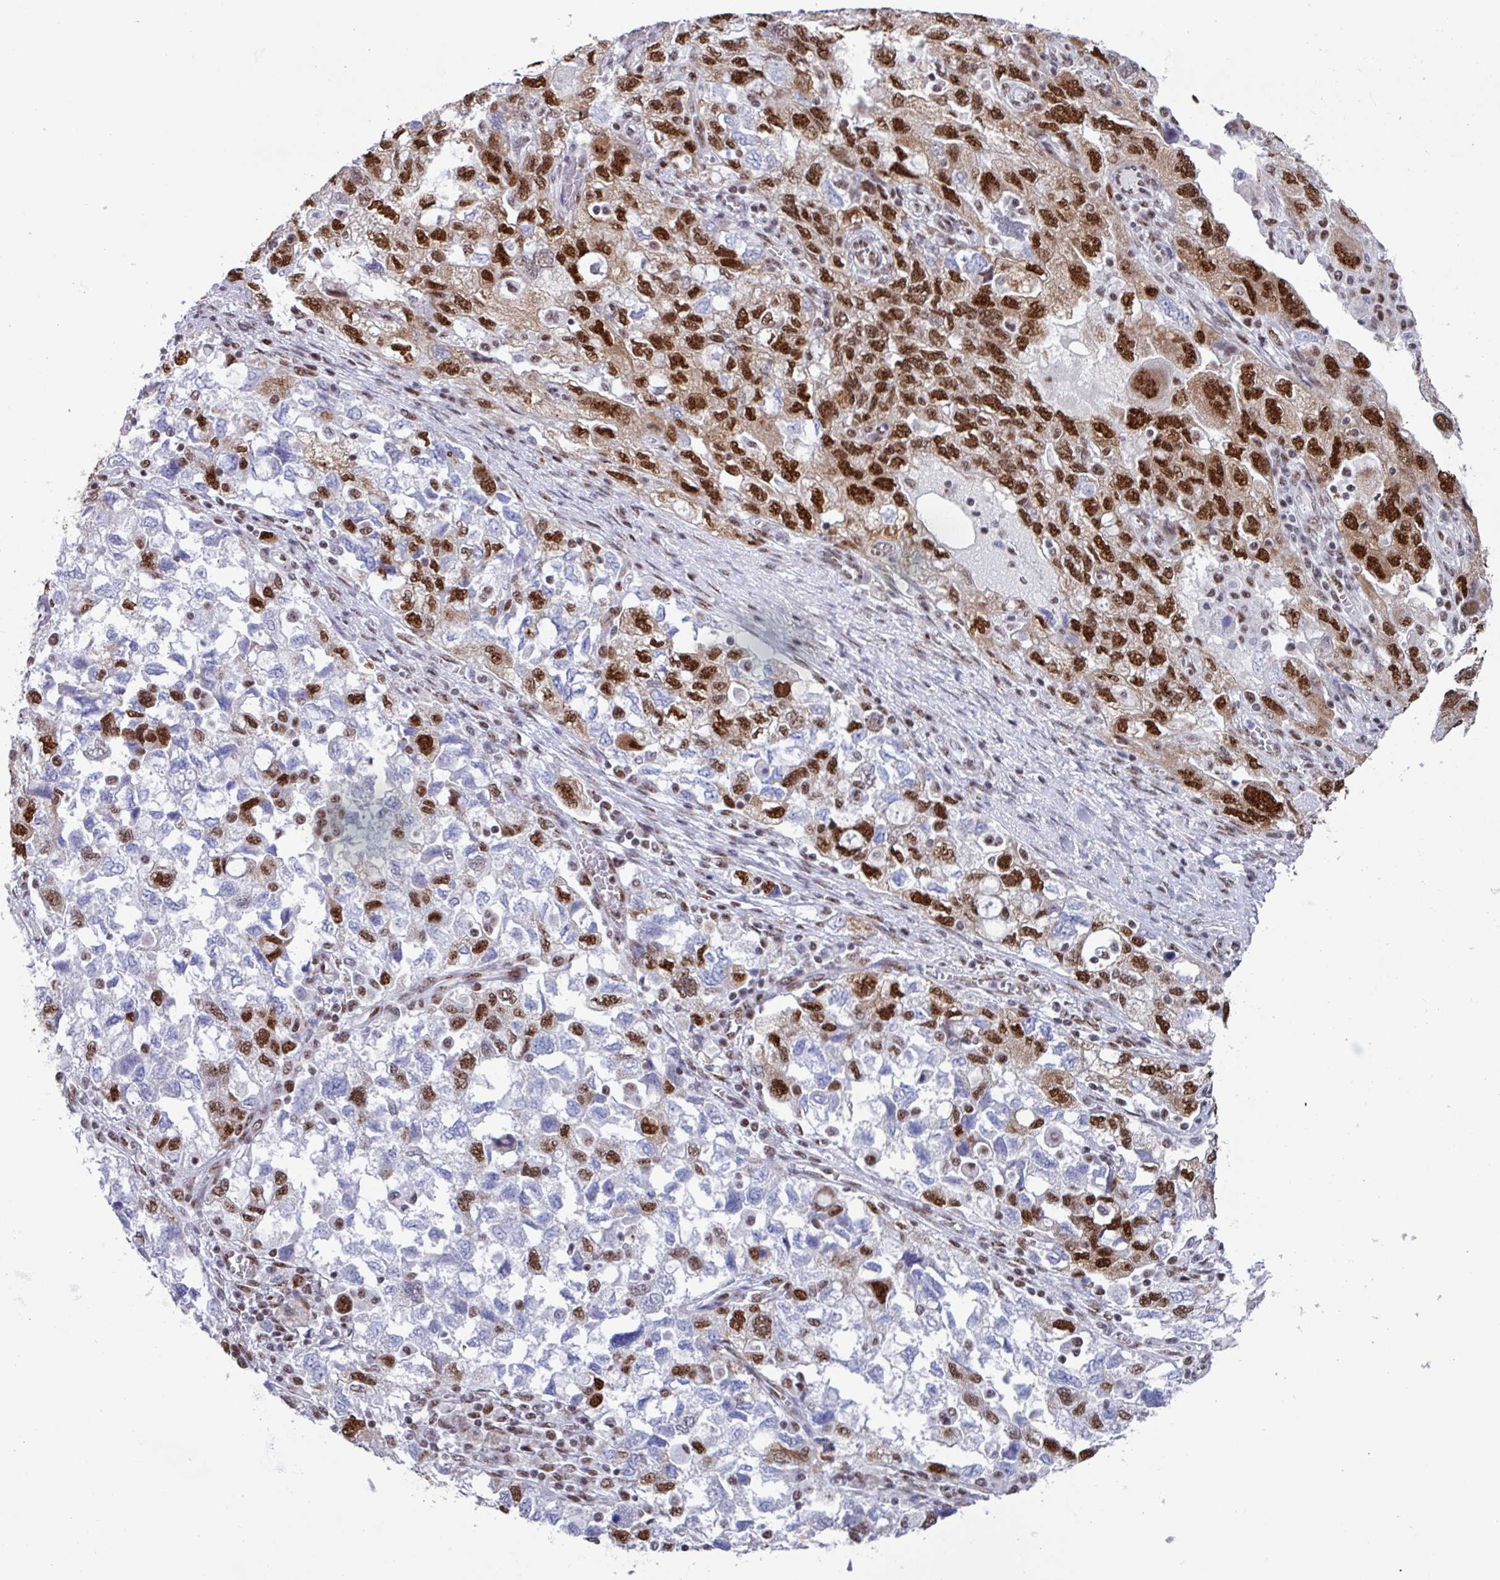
{"staining": {"intensity": "strong", "quantity": ">75%", "location": "nuclear"}, "tissue": "ovarian cancer", "cell_type": "Tumor cells", "image_type": "cancer", "snomed": [{"axis": "morphology", "description": "Carcinoma, NOS"}, {"axis": "morphology", "description": "Cystadenocarcinoma, serous, NOS"}, {"axis": "topography", "description": "Ovary"}], "caption": "DAB (3,3'-diaminobenzidine) immunohistochemical staining of human serous cystadenocarcinoma (ovarian) exhibits strong nuclear protein staining in about >75% of tumor cells.", "gene": "PUF60", "patient": {"sex": "female", "age": 69}}